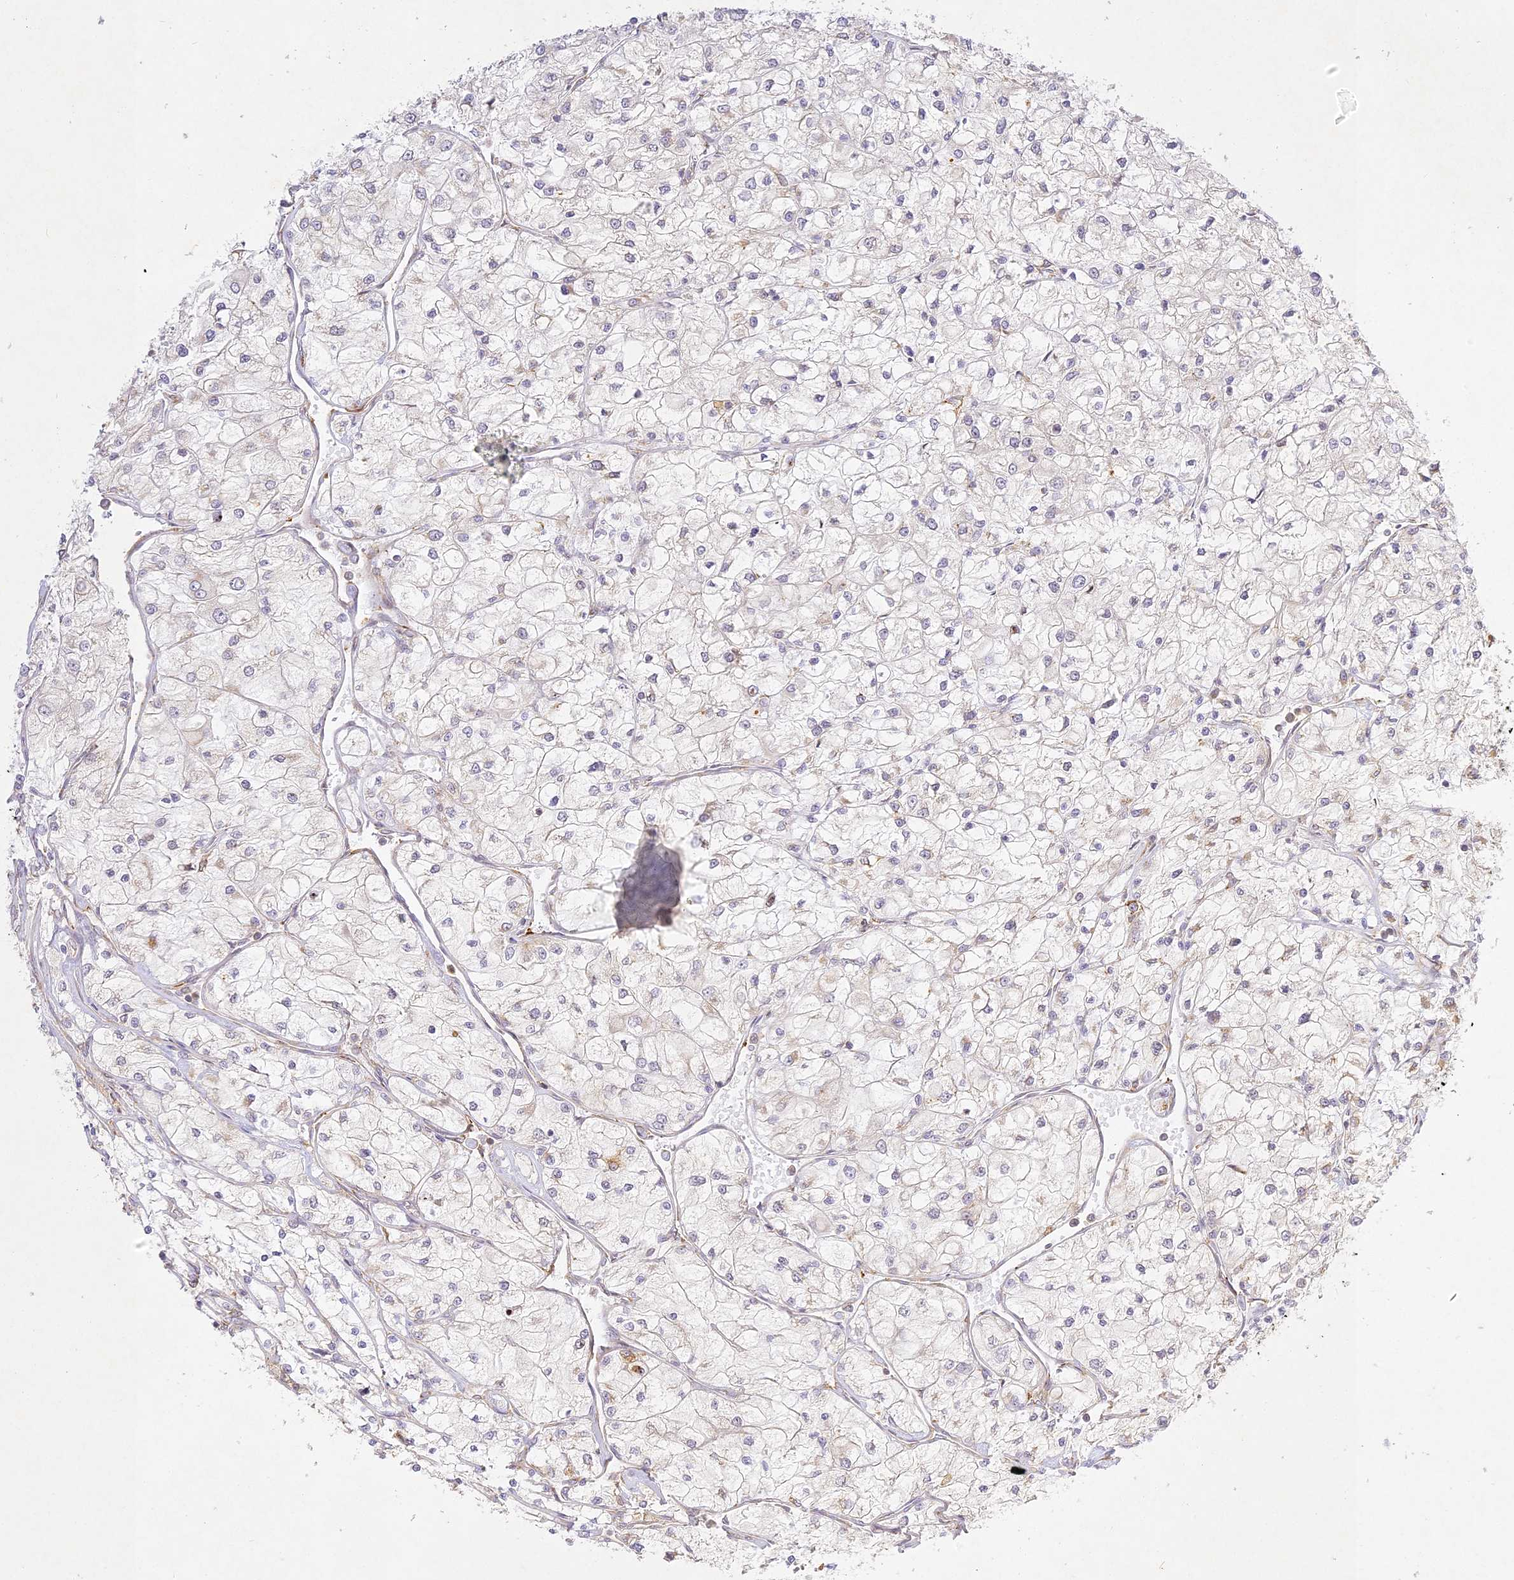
{"staining": {"intensity": "negative", "quantity": "none", "location": "none"}, "tissue": "renal cancer", "cell_type": "Tumor cells", "image_type": "cancer", "snomed": [{"axis": "morphology", "description": "Adenocarcinoma, NOS"}, {"axis": "topography", "description": "Kidney"}], "caption": "IHC micrograph of neoplastic tissue: adenocarcinoma (renal) stained with DAB (3,3'-diaminobenzidine) displays no significant protein staining in tumor cells.", "gene": "SLC30A5", "patient": {"sex": "male", "age": 80}}